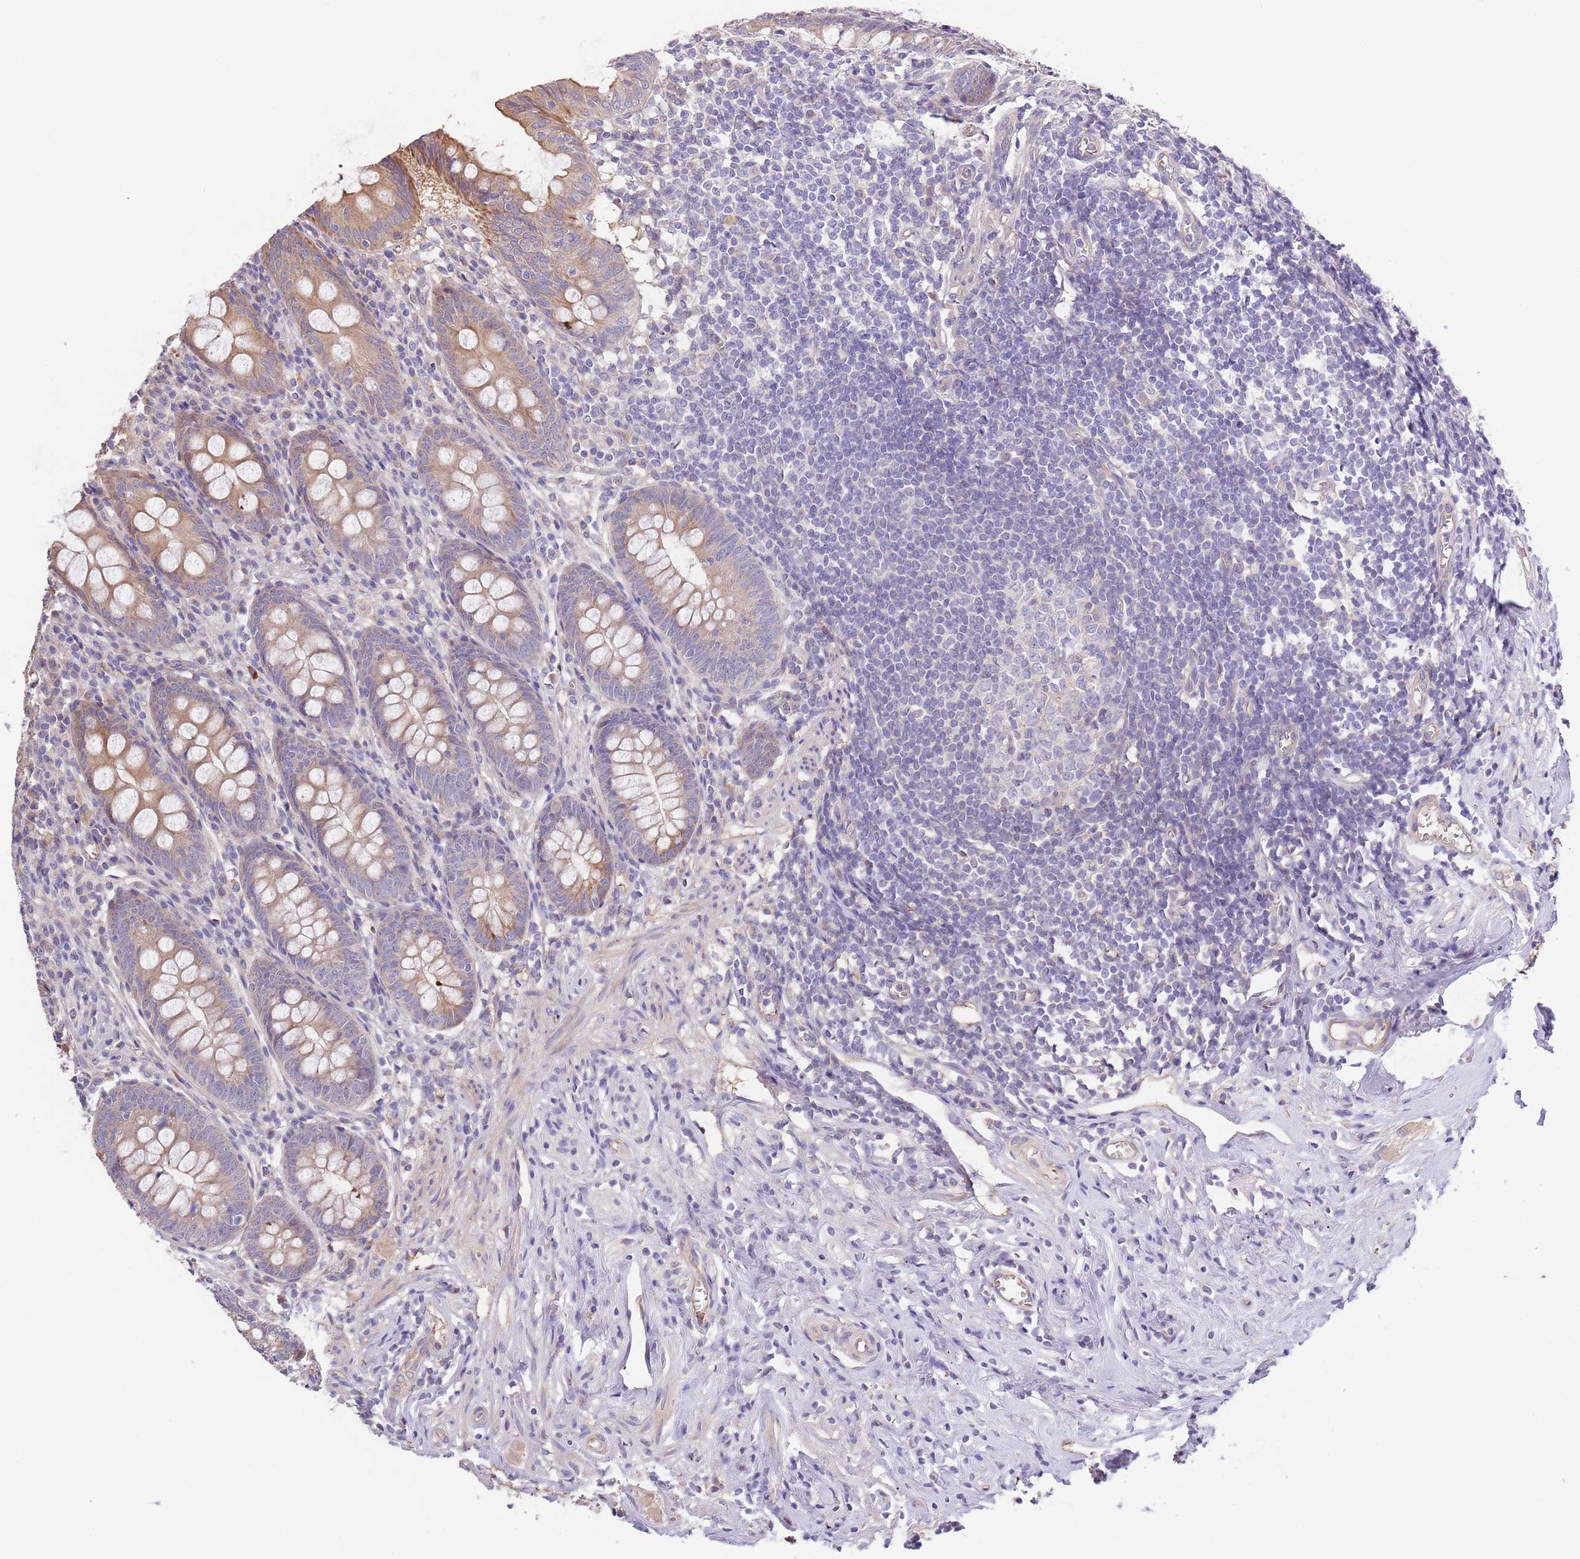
{"staining": {"intensity": "moderate", "quantity": ">75%", "location": "cytoplasmic/membranous"}, "tissue": "appendix", "cell_type": "Glandular cells", "image_type": "normal", "snomed": [{"axis": "morphology", "description": "Normal tissue, NOS"}, {"axis": "topography", "description": "Appendix"}], "caption": "A photomicrograph showing moderate cytoplasmic/membranous positivity in about >75% of glandular cells in benign appendix, as visualized by brown immunohistochemical staining.", "gene": "LIPJ", "patient": {"sex": "female", "age": 51}}